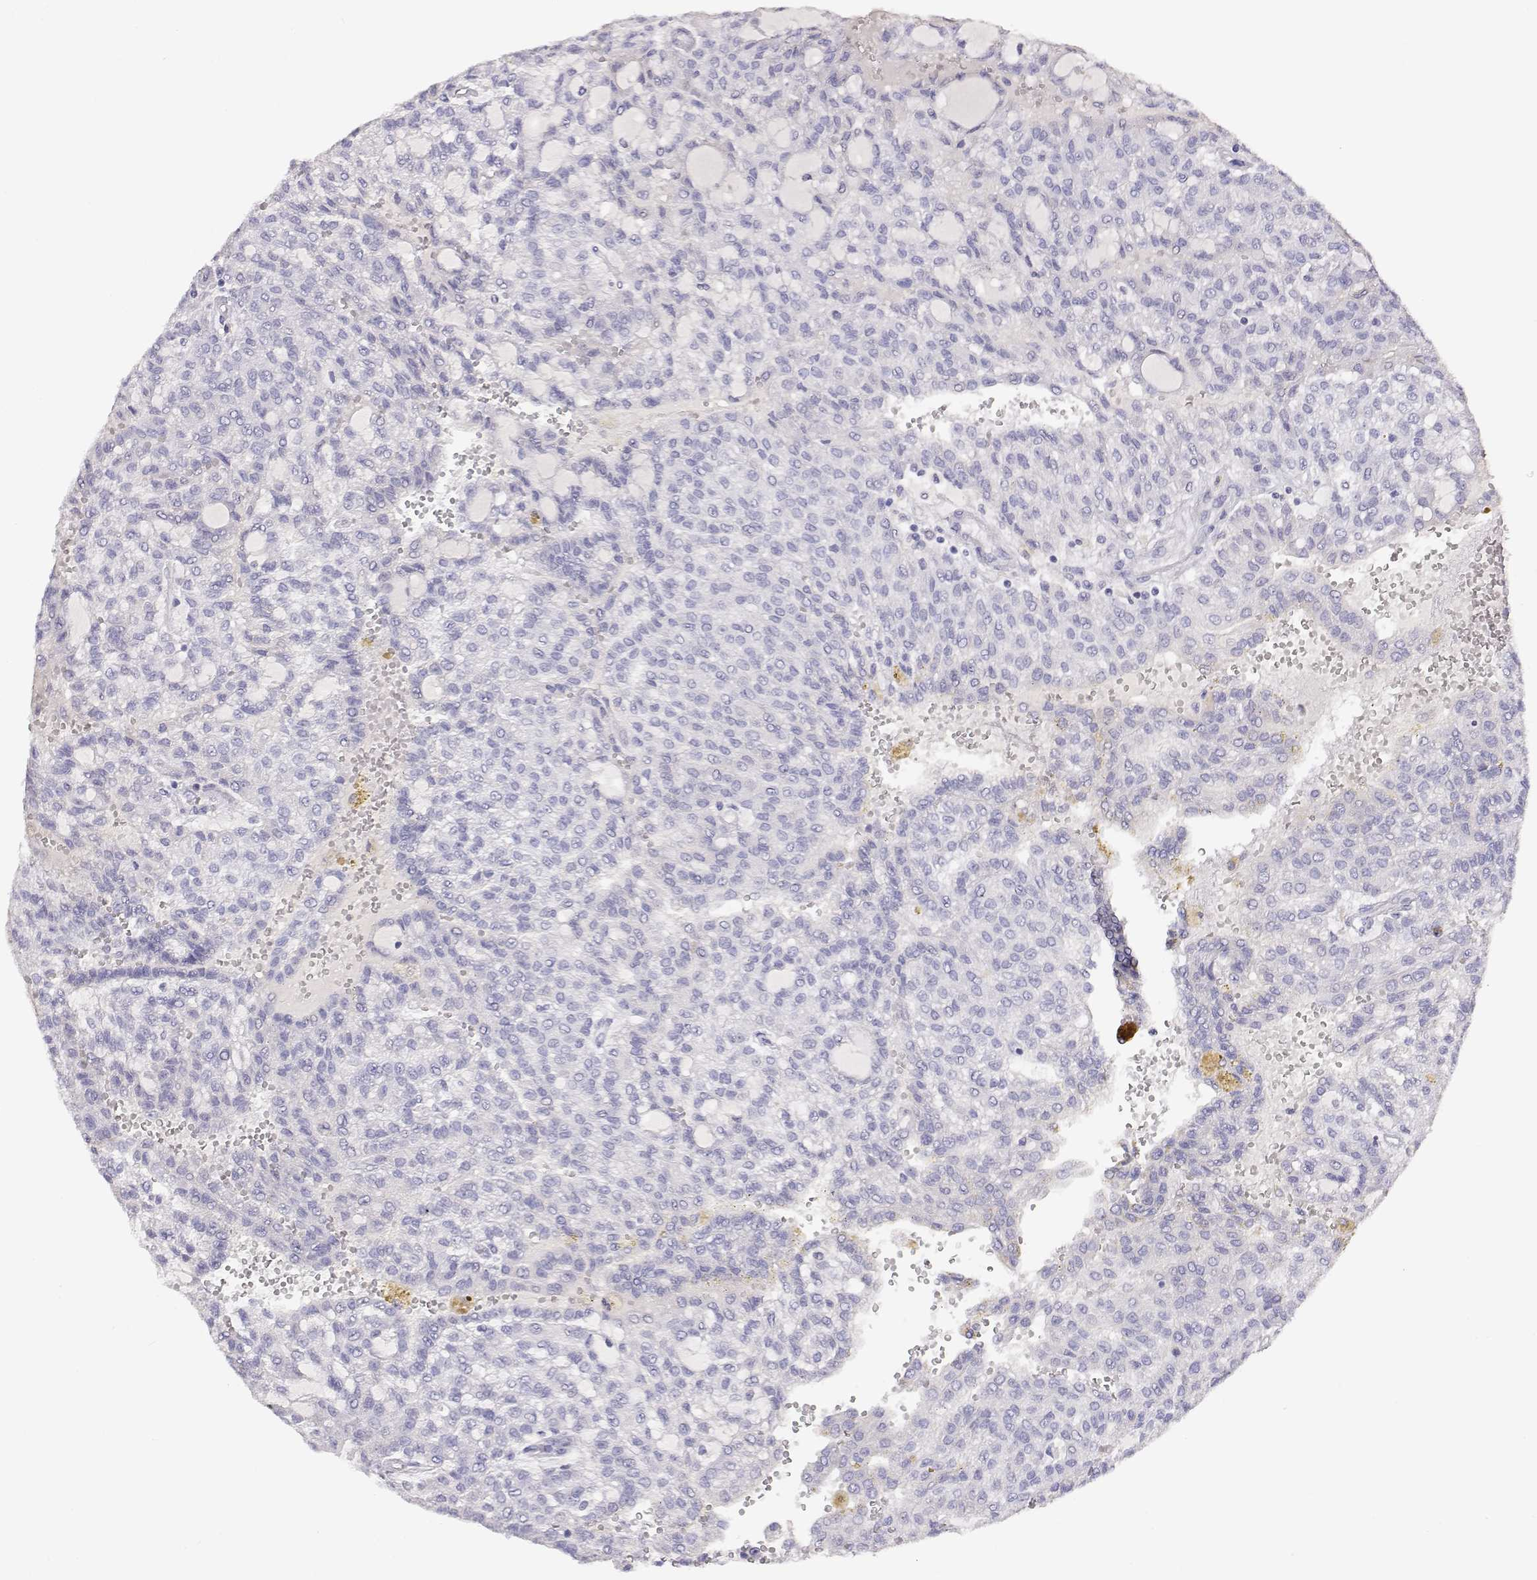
{"staining": {"intensity": "negative", "quantity": "none", "location": "none"}, "tissue": "renal cancer", "cell_type": "Tumor cells", "image_type": "cancer", "snomed": [{"axis": "morphology", "description": "Adenocarcinoma, NOS"}, {"axis": "topography", "description": "Kidney"}], "caption": "Photomicrograph shows no significant protein expression in tumor cells of adenocarcinoma (renal).", "gene": "GPR174", "patient": {"sex": "male", "age": 63}}